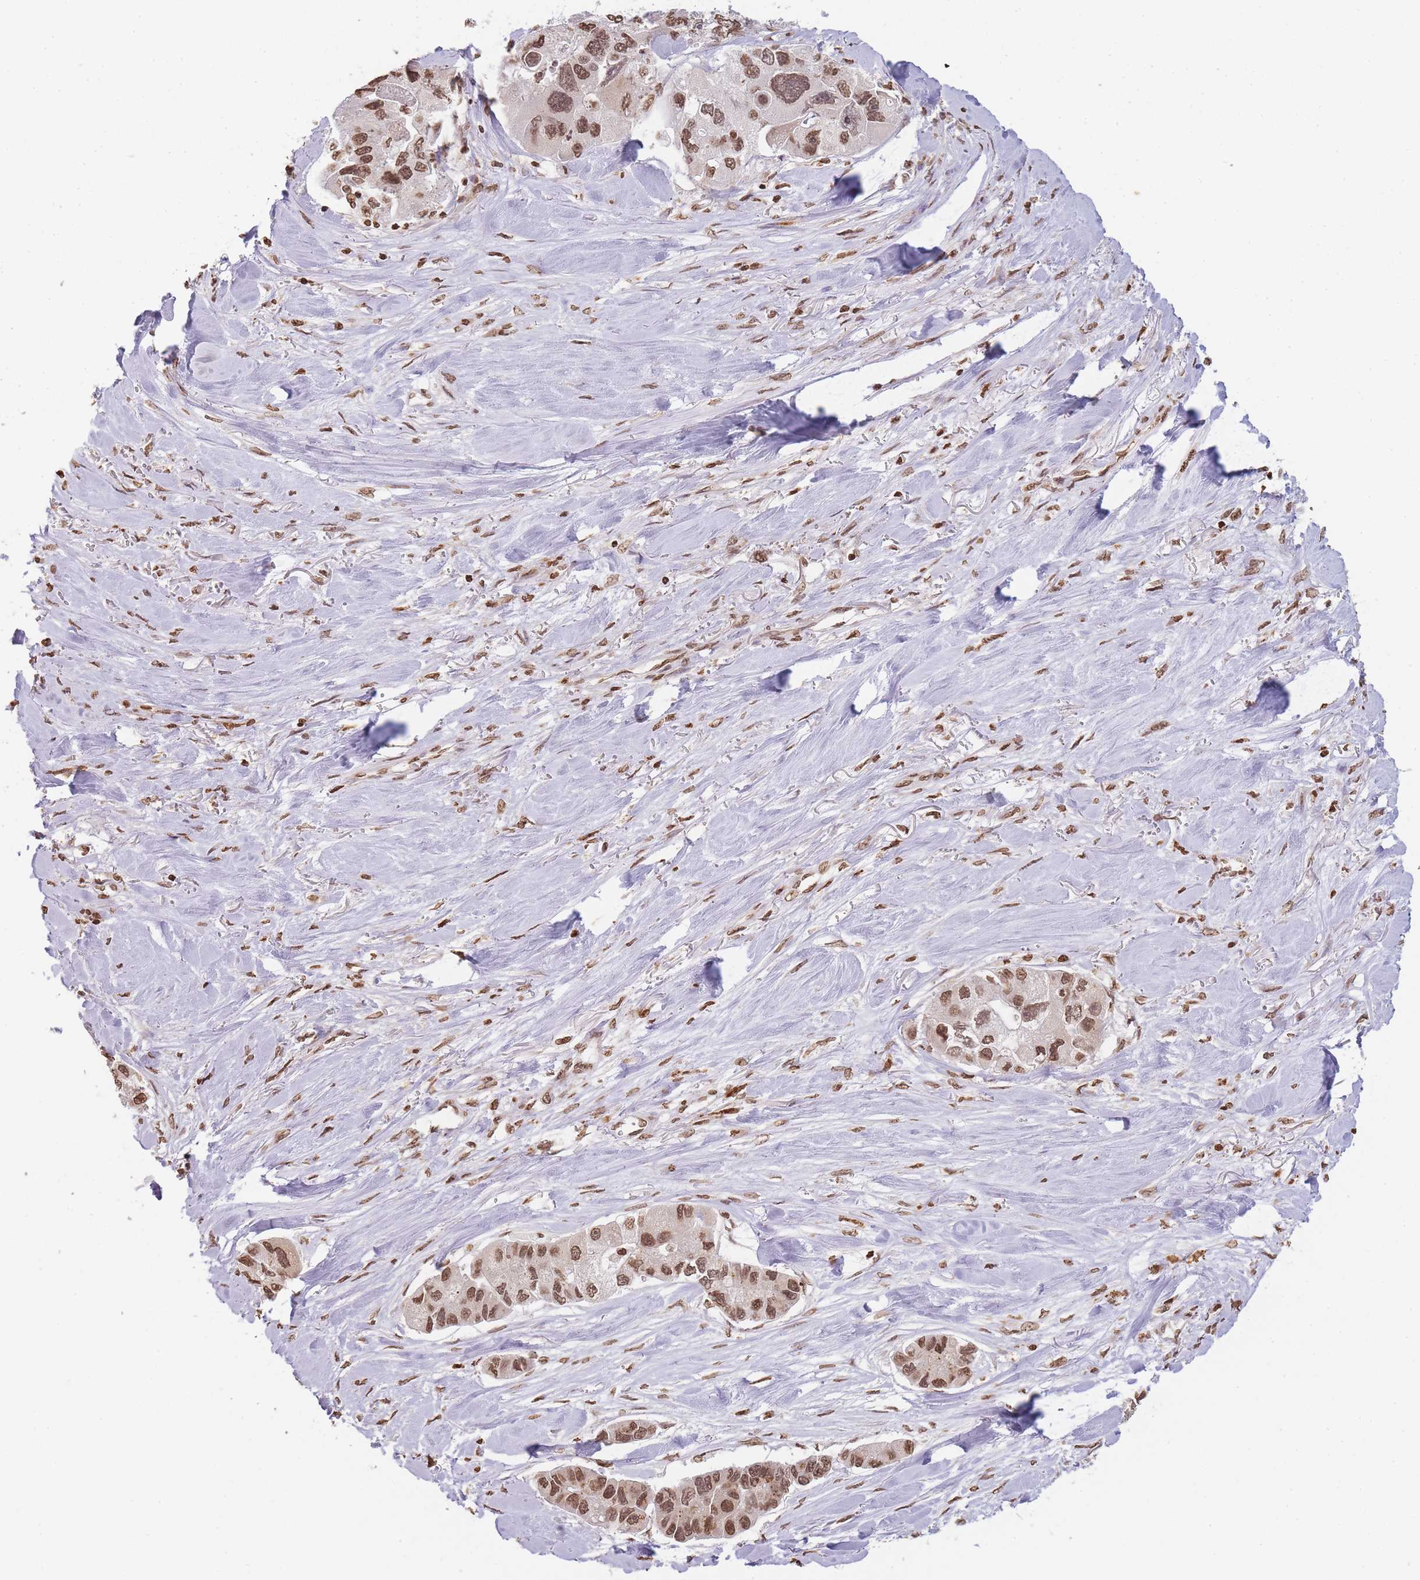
{"staining": {"intensity": "moderate", "quantity": ">75%", "location": "nuclear"}, "tissue": "lung cancer", "cell_type": "Tumor cells", "image_type": "cancer", "snomed": [{"axis": "morphology", "description": "Adenocarcinoma, NOS"}, {"axis": "topography", "description": "Lung"}], "caption": "Lung adenocarcinoma was stained to show a protein in brown. There is medium levels of moderate nuclear positivity in approximately >75% of tumor cells. (Brightfield microscopy of DAB IHC at high magnification).", "gene": "WWTR1", "patient": {"sex": "female", "age": 54}}